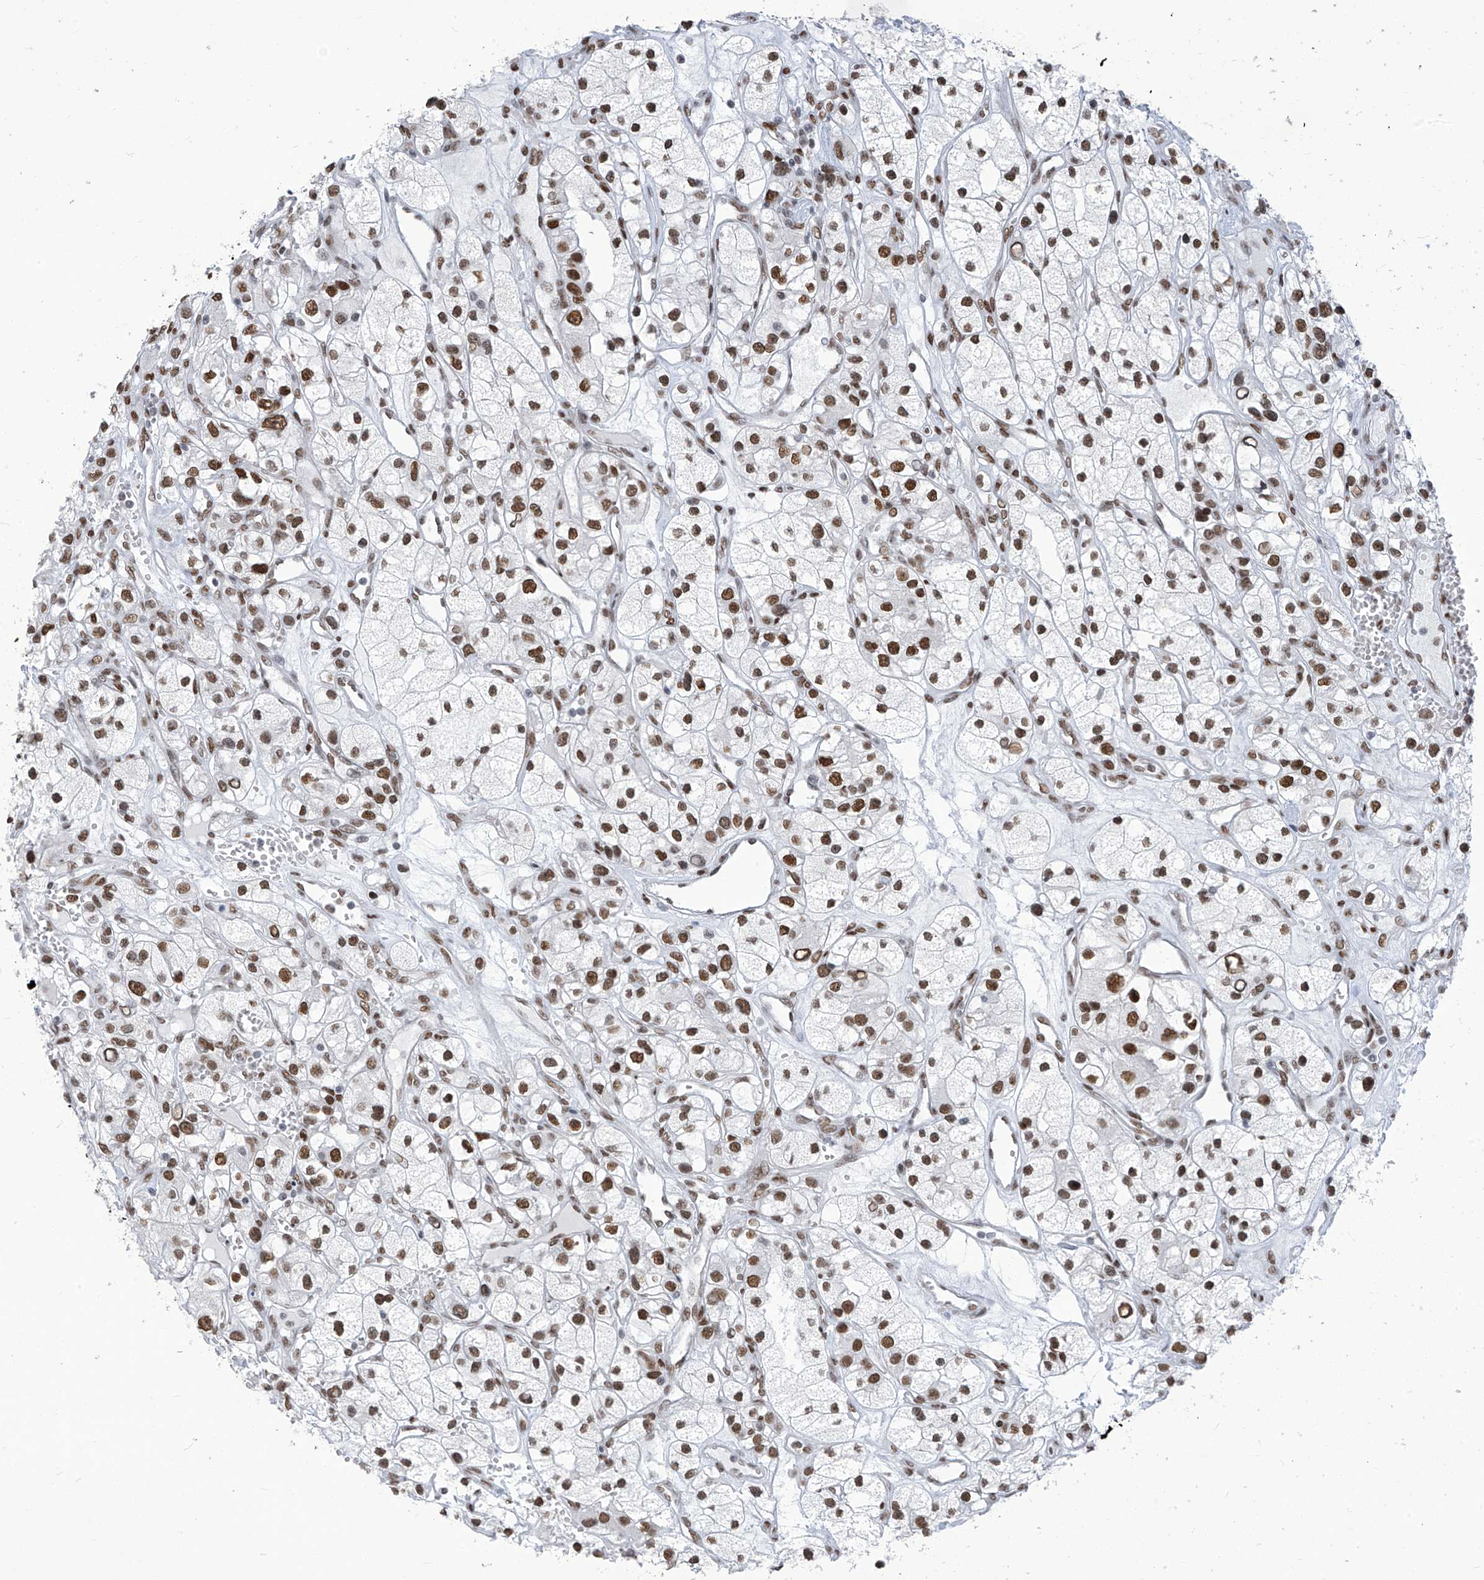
{"staining": {"intensity": "strong", "quantity": ">75%", "location": "nuclear"}, "tissue": "renal cancer", "cell_type": "Tumor cells", "image_type": "cancer", "snomed": [{"axis": "morphology", "description": "Adenocarcinoma, NOS"}, {"axis": "topography", "description": "Kidney"}], "caption": "Immunohistochemistry photomicrograph of adenocarcinoma (renal) stained for a protein (brown), which reveals high levels of strong nuclear staining in about >75% of tumor cells.", "gene": "KHSRP", "patient": {"sex": "female", "age": 57}}